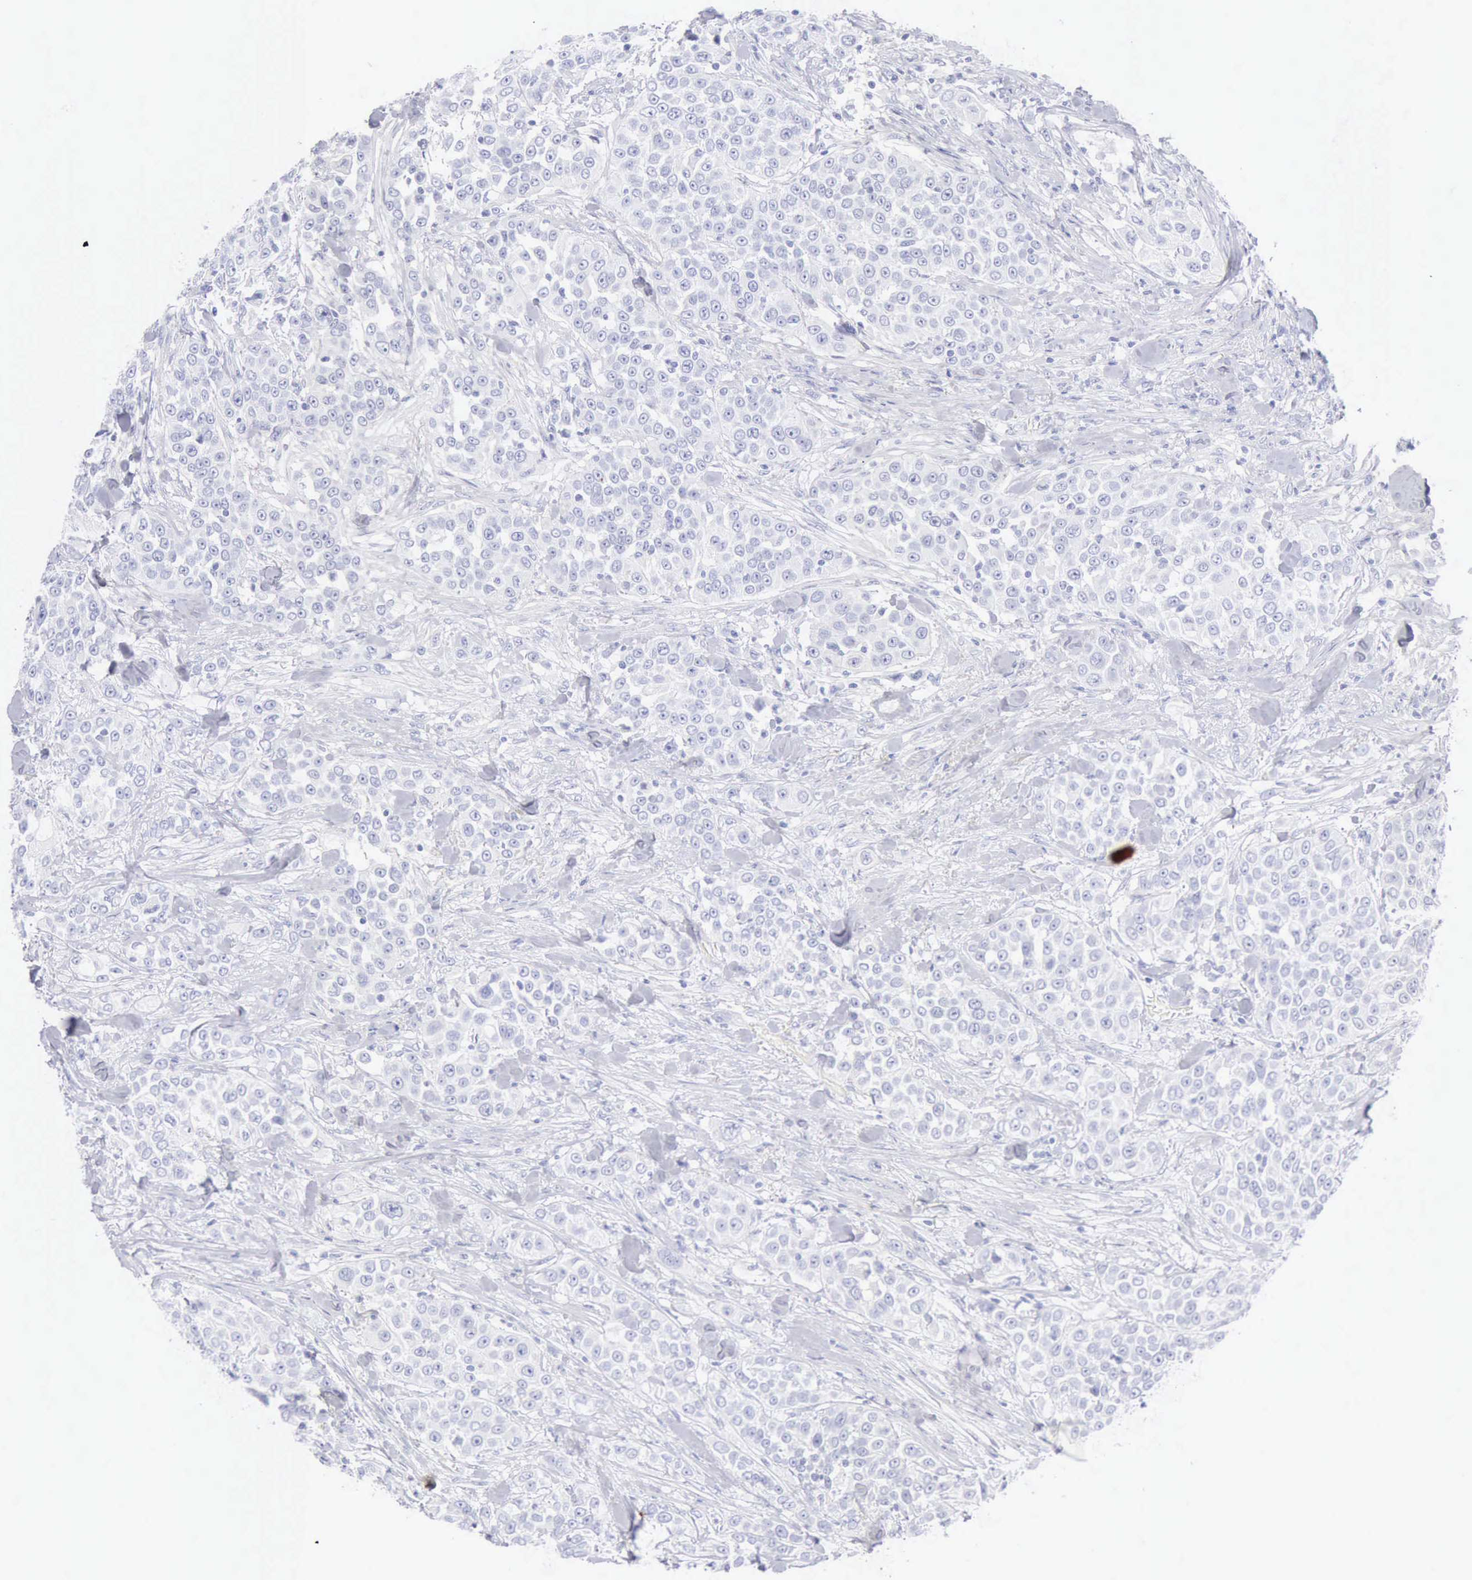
{"staining": {"intensity": "negative", "quantity": "none", "location": "none"}, "tissue": "urothelial cancer", "cell_type": "Tumor cells", "image_type": "cancer", "snomed": [{"axis": "morphology", "description": "Urothelial carcinoma, High grade"}, {"axis": "topography", "description": "Urinary bladder"}], "caption": "A high-resolution micrograph shows IHC staining of urothelial cancer, which shows no significant expression in tumor cells.", "gene": "KRT10", "patient": {"sex": "female", "age": 80}}